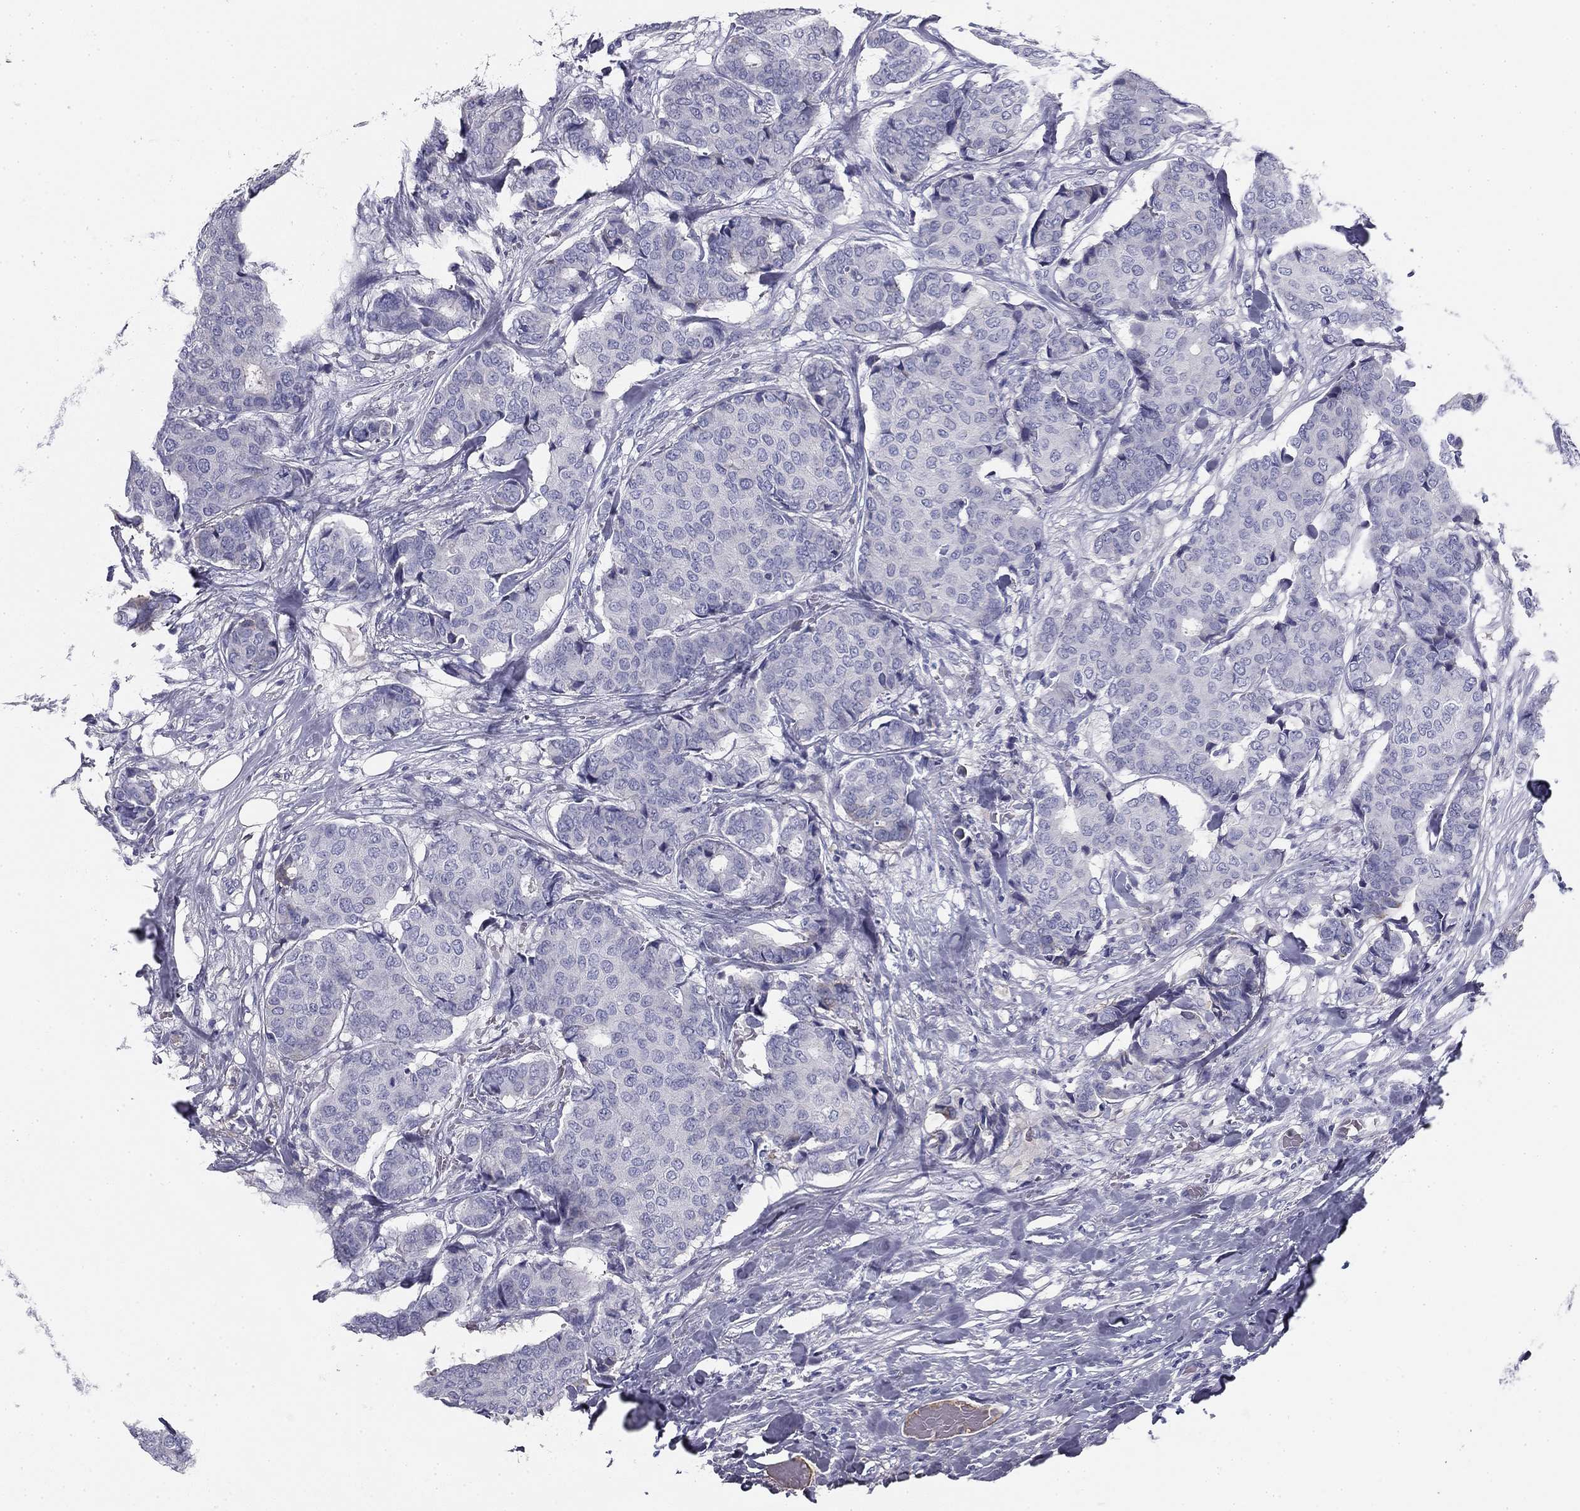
{"staining": {"intensity": "negative", "quantity": "none", "location": "none"}, "tissue": "breast cancer", "cell_type": "Tumor cells", "image_type": "cancer", "snomed": [{"axis": "morphology", "description": "Duct carcinoma"}, {"axis": "topography", "description": "Breast"}], "caption": "Immunohistochemical staining of infiltrating ductal carcinoma (breast) reveals no significant positivity in tumor cells. The staining was performed using DAB (3,3'-diaminobenzidine) to visualize the protein expression in brown, while the nuclei were stained in blue with hematoxylin (Magnification: 20x).", "gene": "CPLX4", "patient": {"sex": "female", "age": 75}}